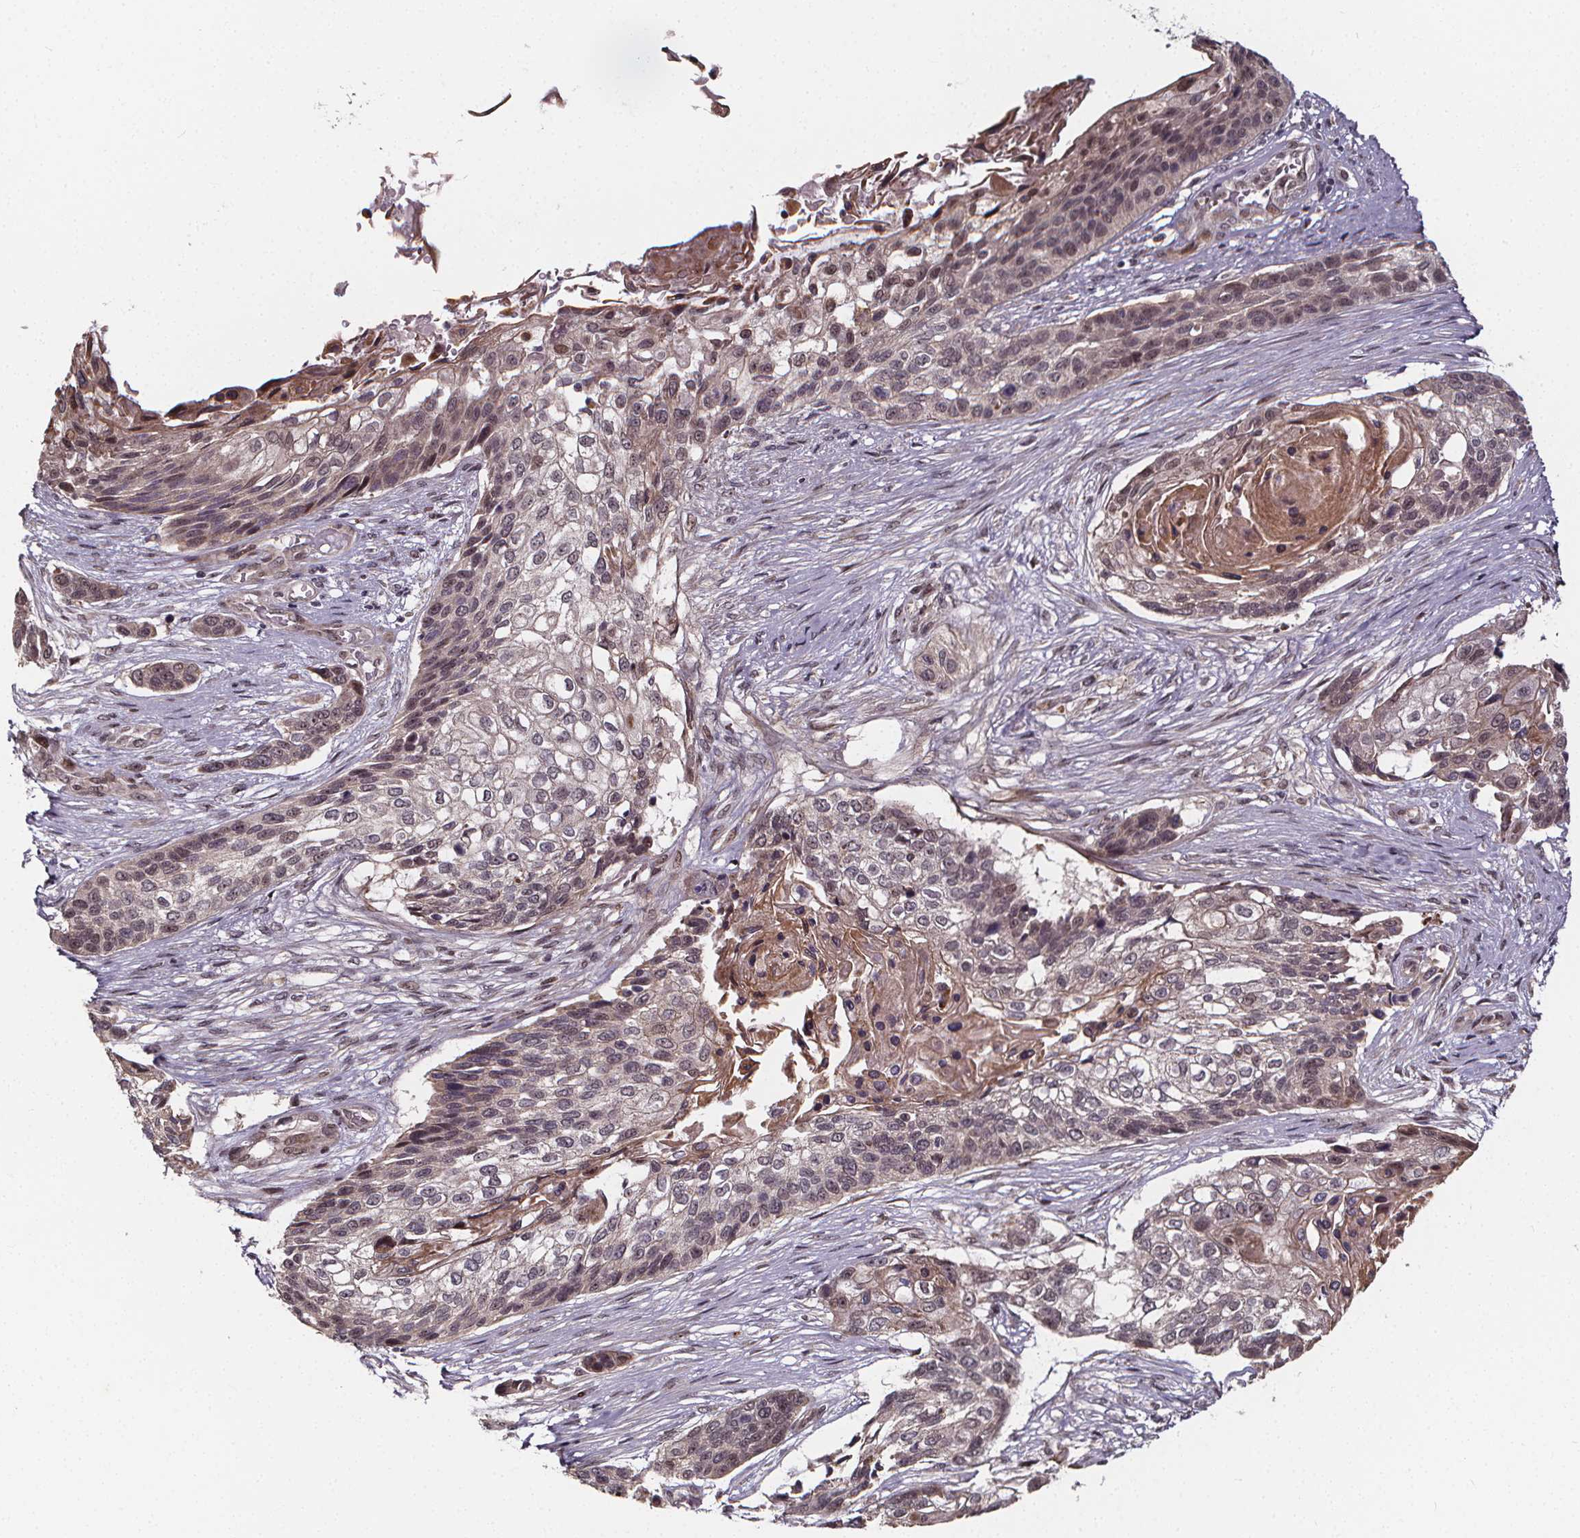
{"staining": {"intensity": "negative", "quantity": "none", "location": "none"}, "tissue": "lung cancer", "cell_type": "Tumor cells", "image_type": "cancer", "snomed": [{"axis": "morphology", "description": "Squamous cell carcinoma, NOS"}, {"axis": "topography", "description": "Lung"}], "caption": "Lung cancer stained for a protein using IHC exhibits no staining tumor cells.", "gene": "DDIT3", "patient": {"sex": "male", "age": 69}}